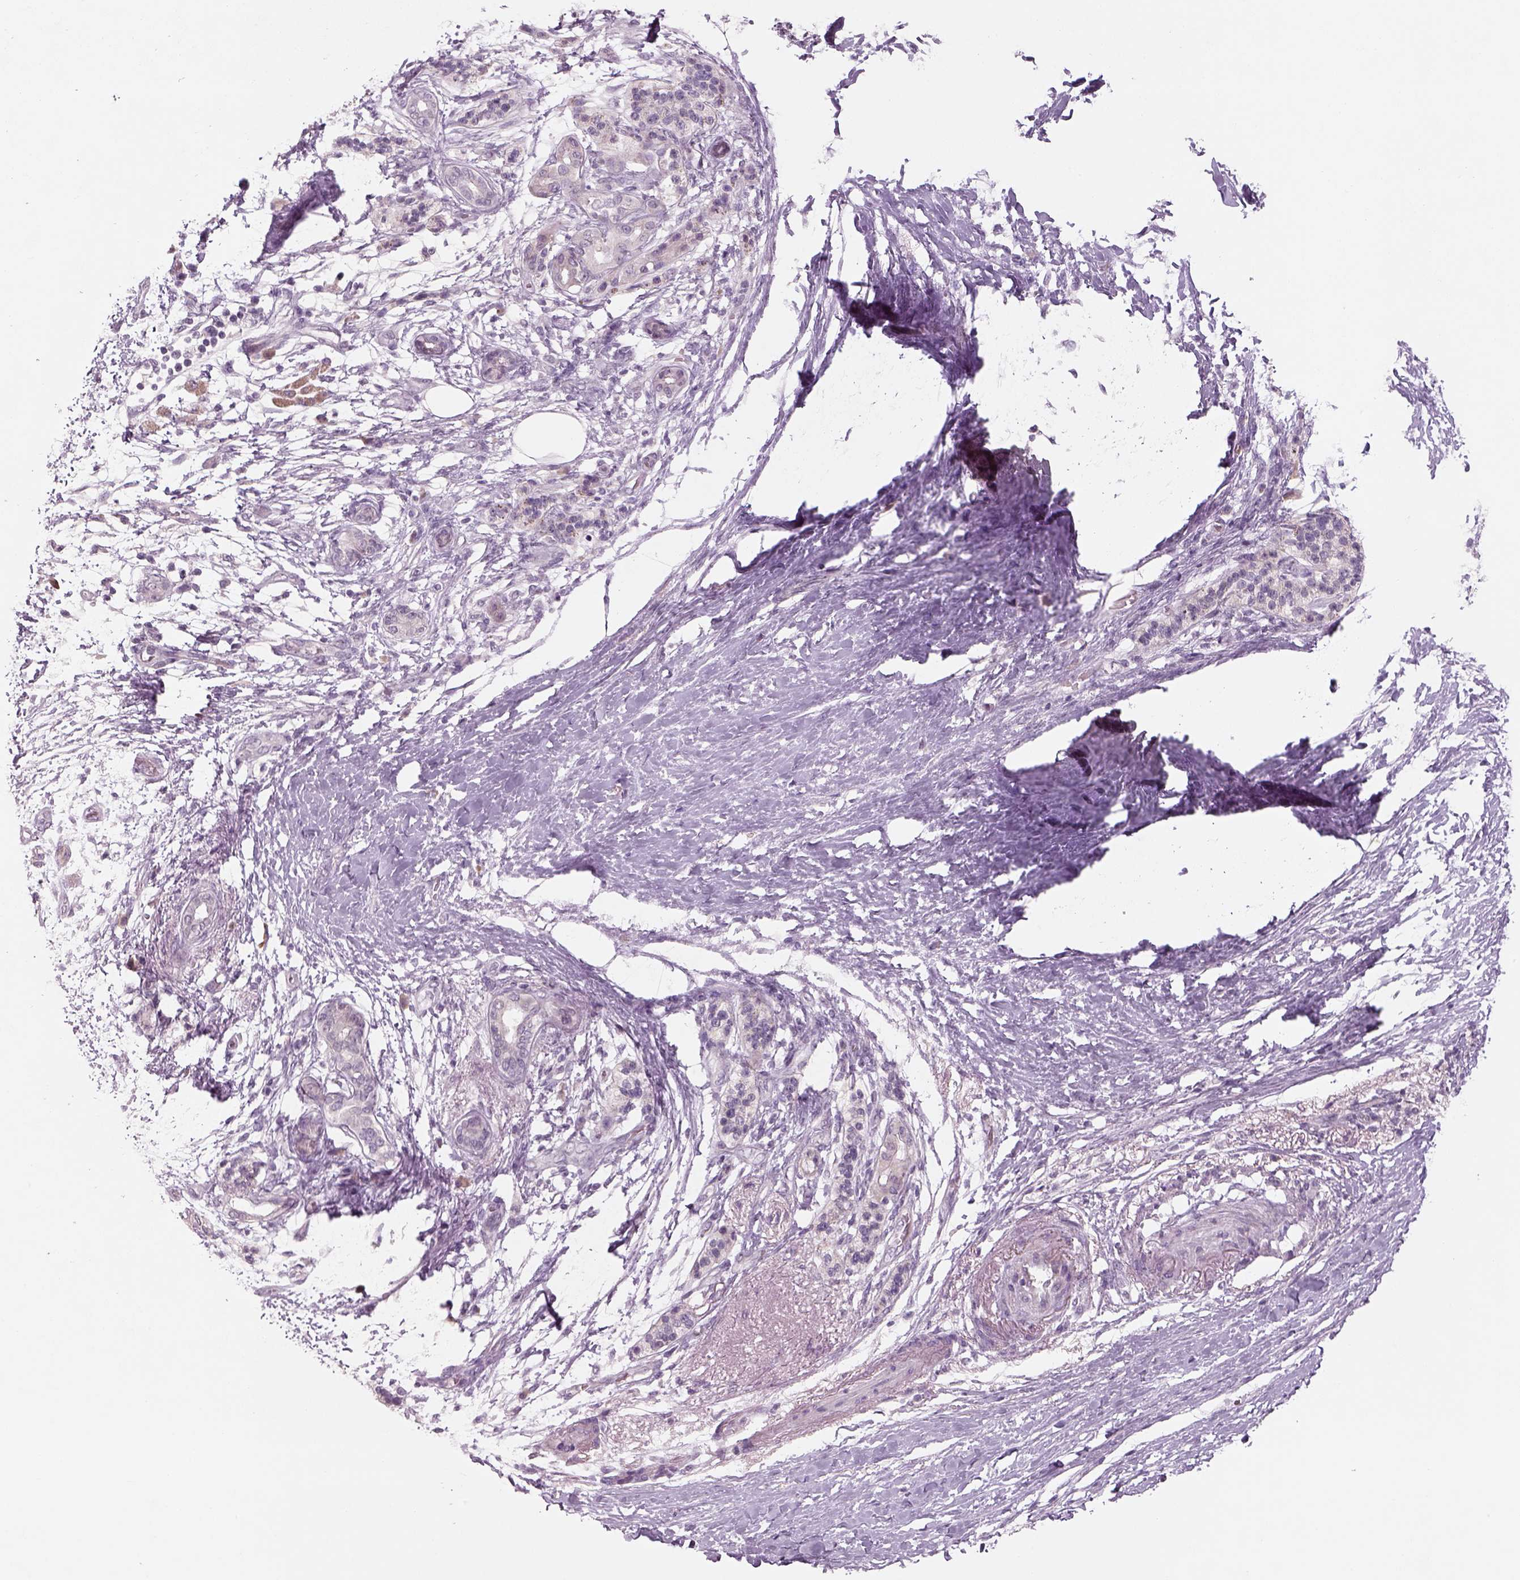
{"staining": {"intensity": "negative", "quantity": "none", "location": "none"}, "tissue": "pancreatic cancer", "cell_type": "Tumor cells", "image_type": "cancer", "snomed": [{"axis": "morphology", "description": "Adenocarcinoma, NOS"}, {"axis": "topography", "description": "Pancreas"}], "caption": "Immunohistochemical staining of human adenocarcinoma (pancreatic) demonstrates no significant staining in tumor cells.", "gene": "PENK", "patient": {"sex": "female", "age": 72}}